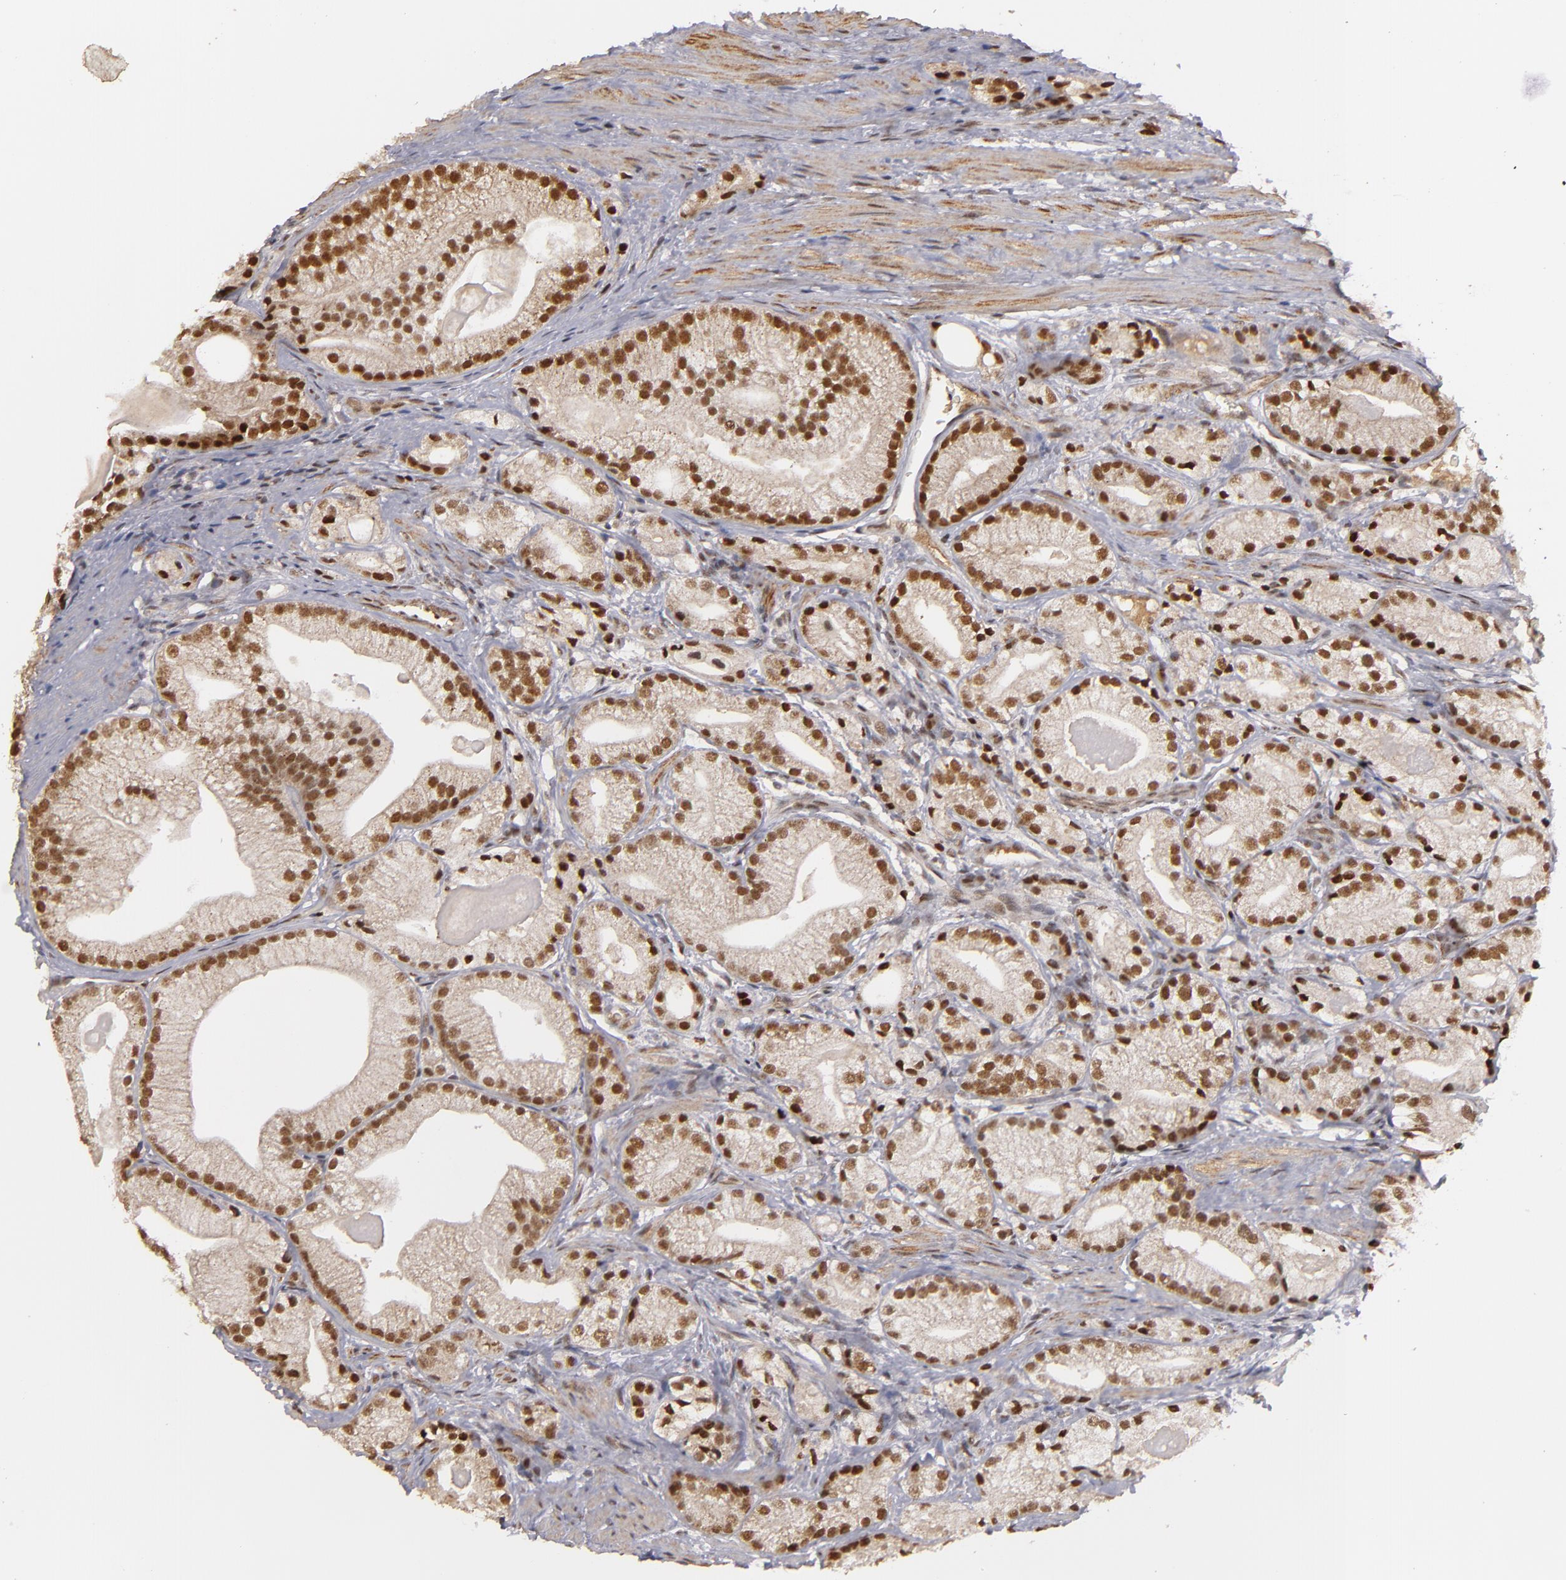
{"staining": {"intensity": "moderate", "quantity": ">75%", "location": "nuclear"}, "tissue": "prostate cancer", "cell_type": "Tumor cells", "image_type": "cancer", "snomed": [{"axis": "morphology", "description": "Adenocarcinoma, Low grade"}, {"axis": "topography", "description": "Prostate"}], "caption": "The immunohistochemical stain highlights moderate nuclear expression in tumor cells of low-grade adenocarcinoma (prostate) tissue.", "gene": "ZNF234", "patient": {"sex": "male", "age": 69}}